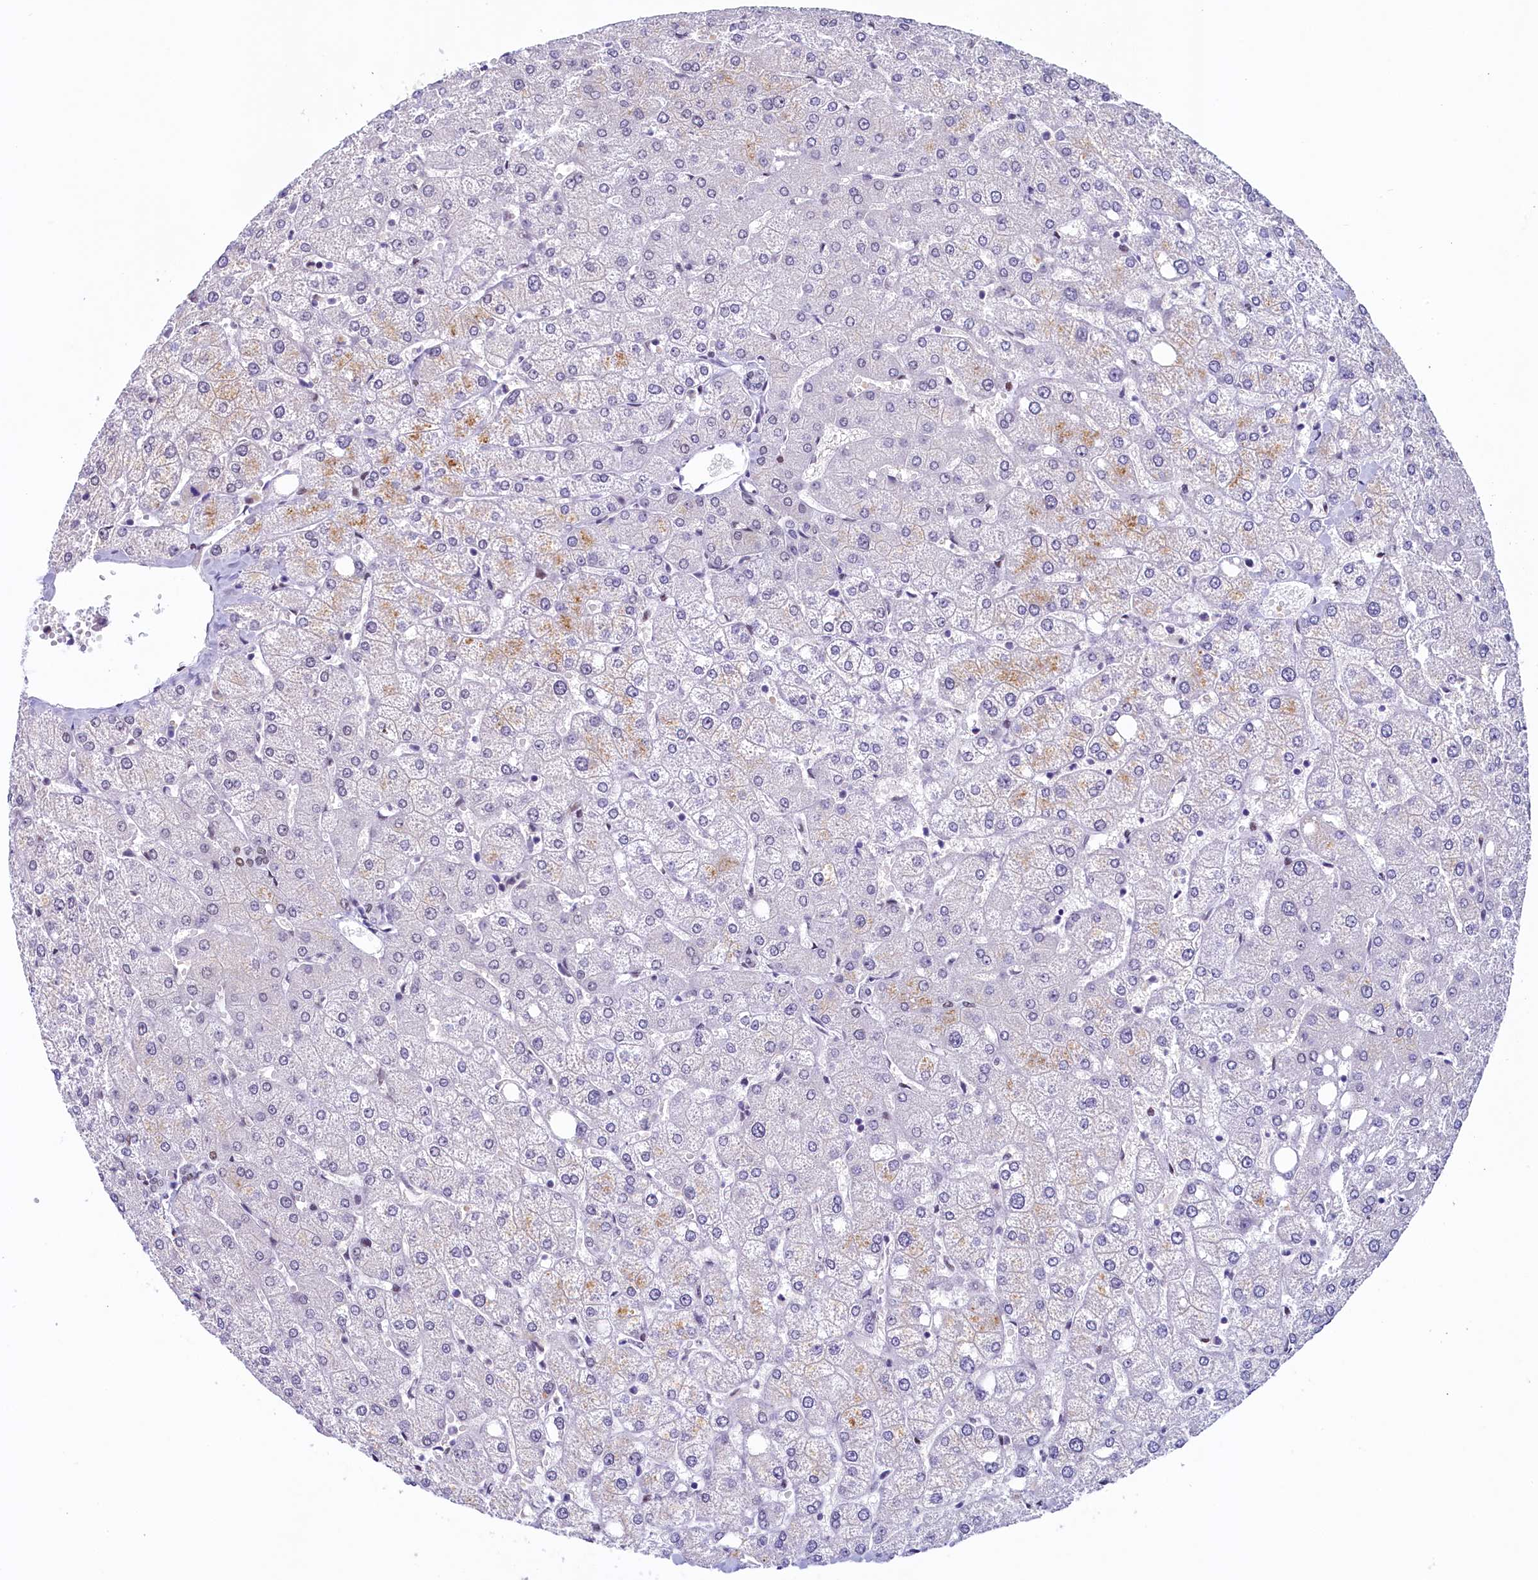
{"staining": {"intensity": "negative", "quantity": "none", "location": "none"}, "tissue": "liver", "cell_type": "Cholangiocytes", "image_type": "normal", "snomed": [{"axis": "morphology", "description": "Normal tissue, NOS"}, {"axis": "topography", "description": "Liver"}], "caption": "The histopathology image shows no significant expression in cholangiocytes of liver. (Stains: DAB immunohistochemistry (IHC) with hematoxylin counter stain, Microscopy: brightfield microscopy at high magnification).", "gene": "SUGP2", "patient": {"sex": "female", "age": 54}}